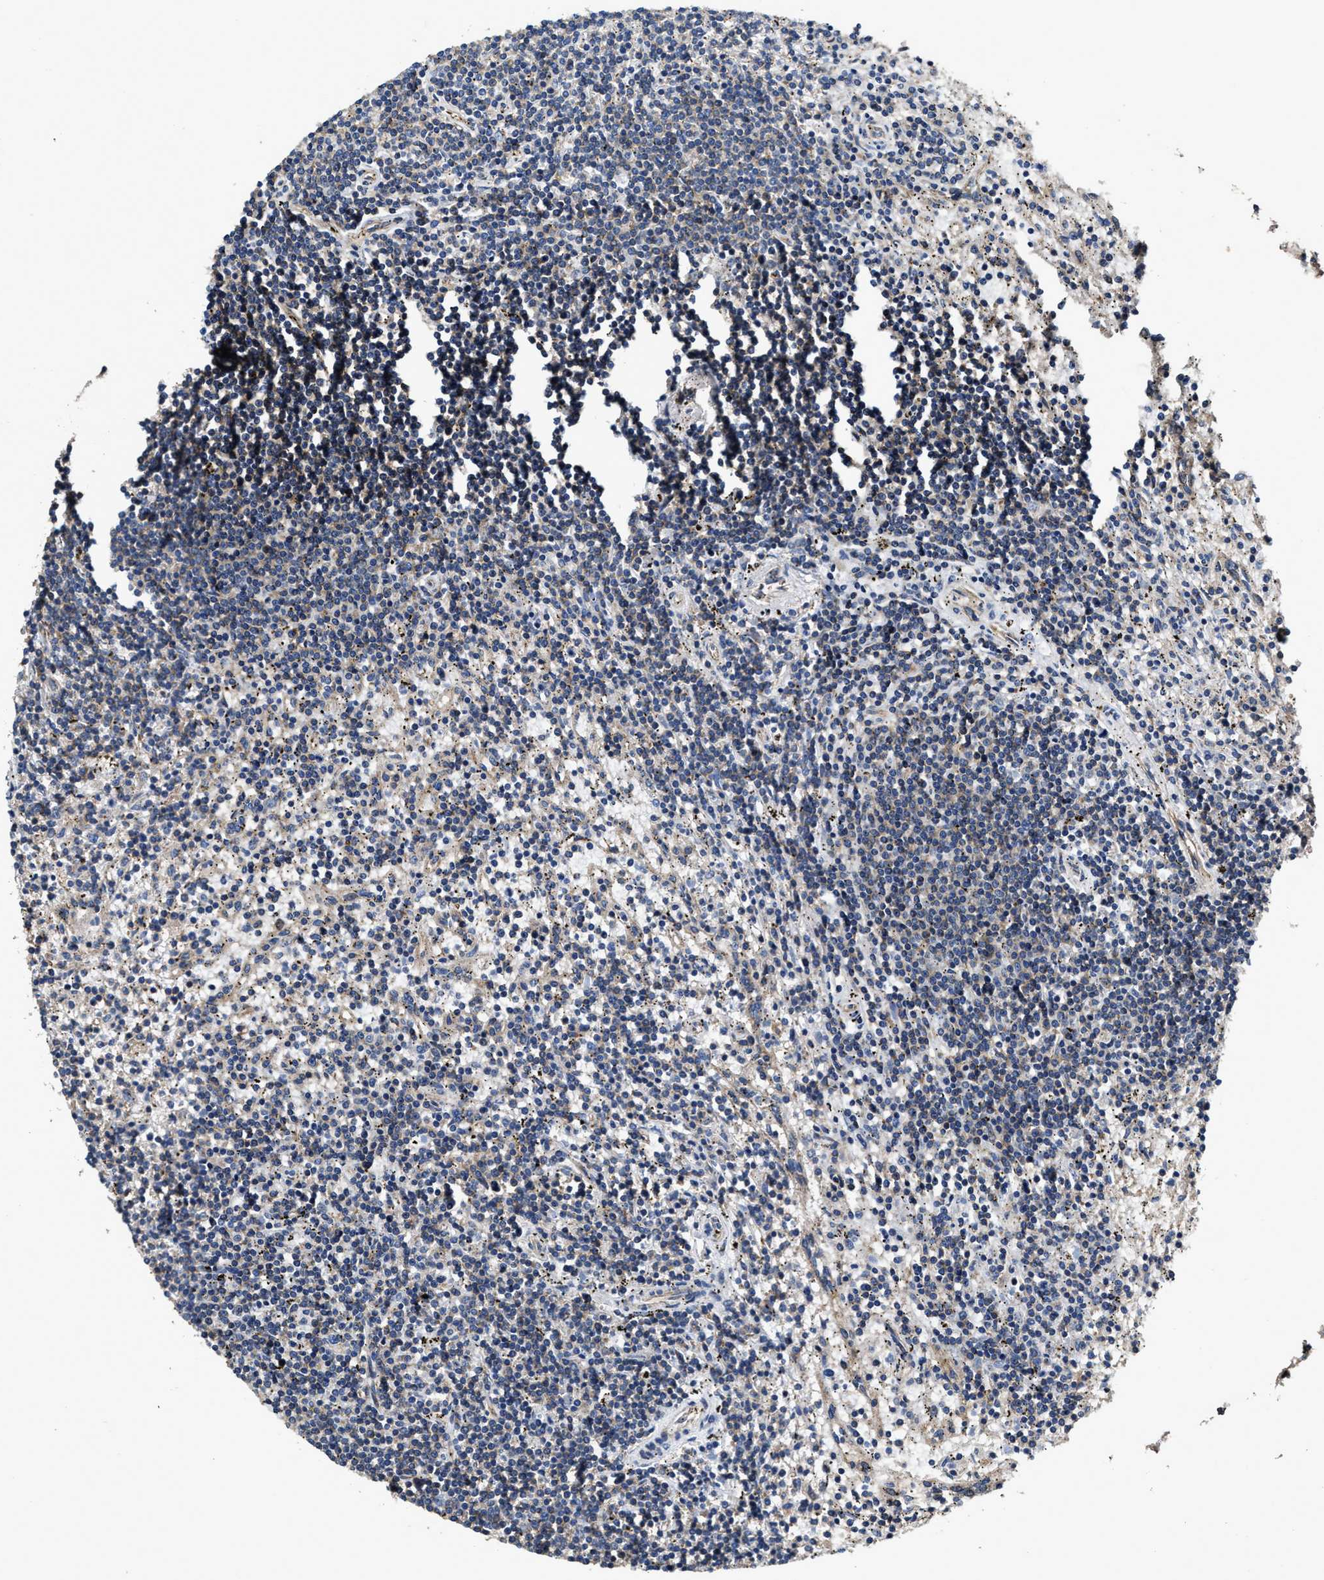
{"staining": {"intensity": "negative", "quantity": "none", "location": "none"}, "tissue": "lymphoma", "cell_type": "Tumor cells", "image_type": "cancer", "snomed": [{"axis": "morphology", "description": "Malignant lymphoma, non-Hodgkin's type, Low grade"}, {"axis": "topography", "description": "Spleen"}], "caption": "The micrograph demonstrates no significant expression in tumor cells of lymphoma.", "gene": "PTAR1", "patient": {"sex": "male", "age": 76}}